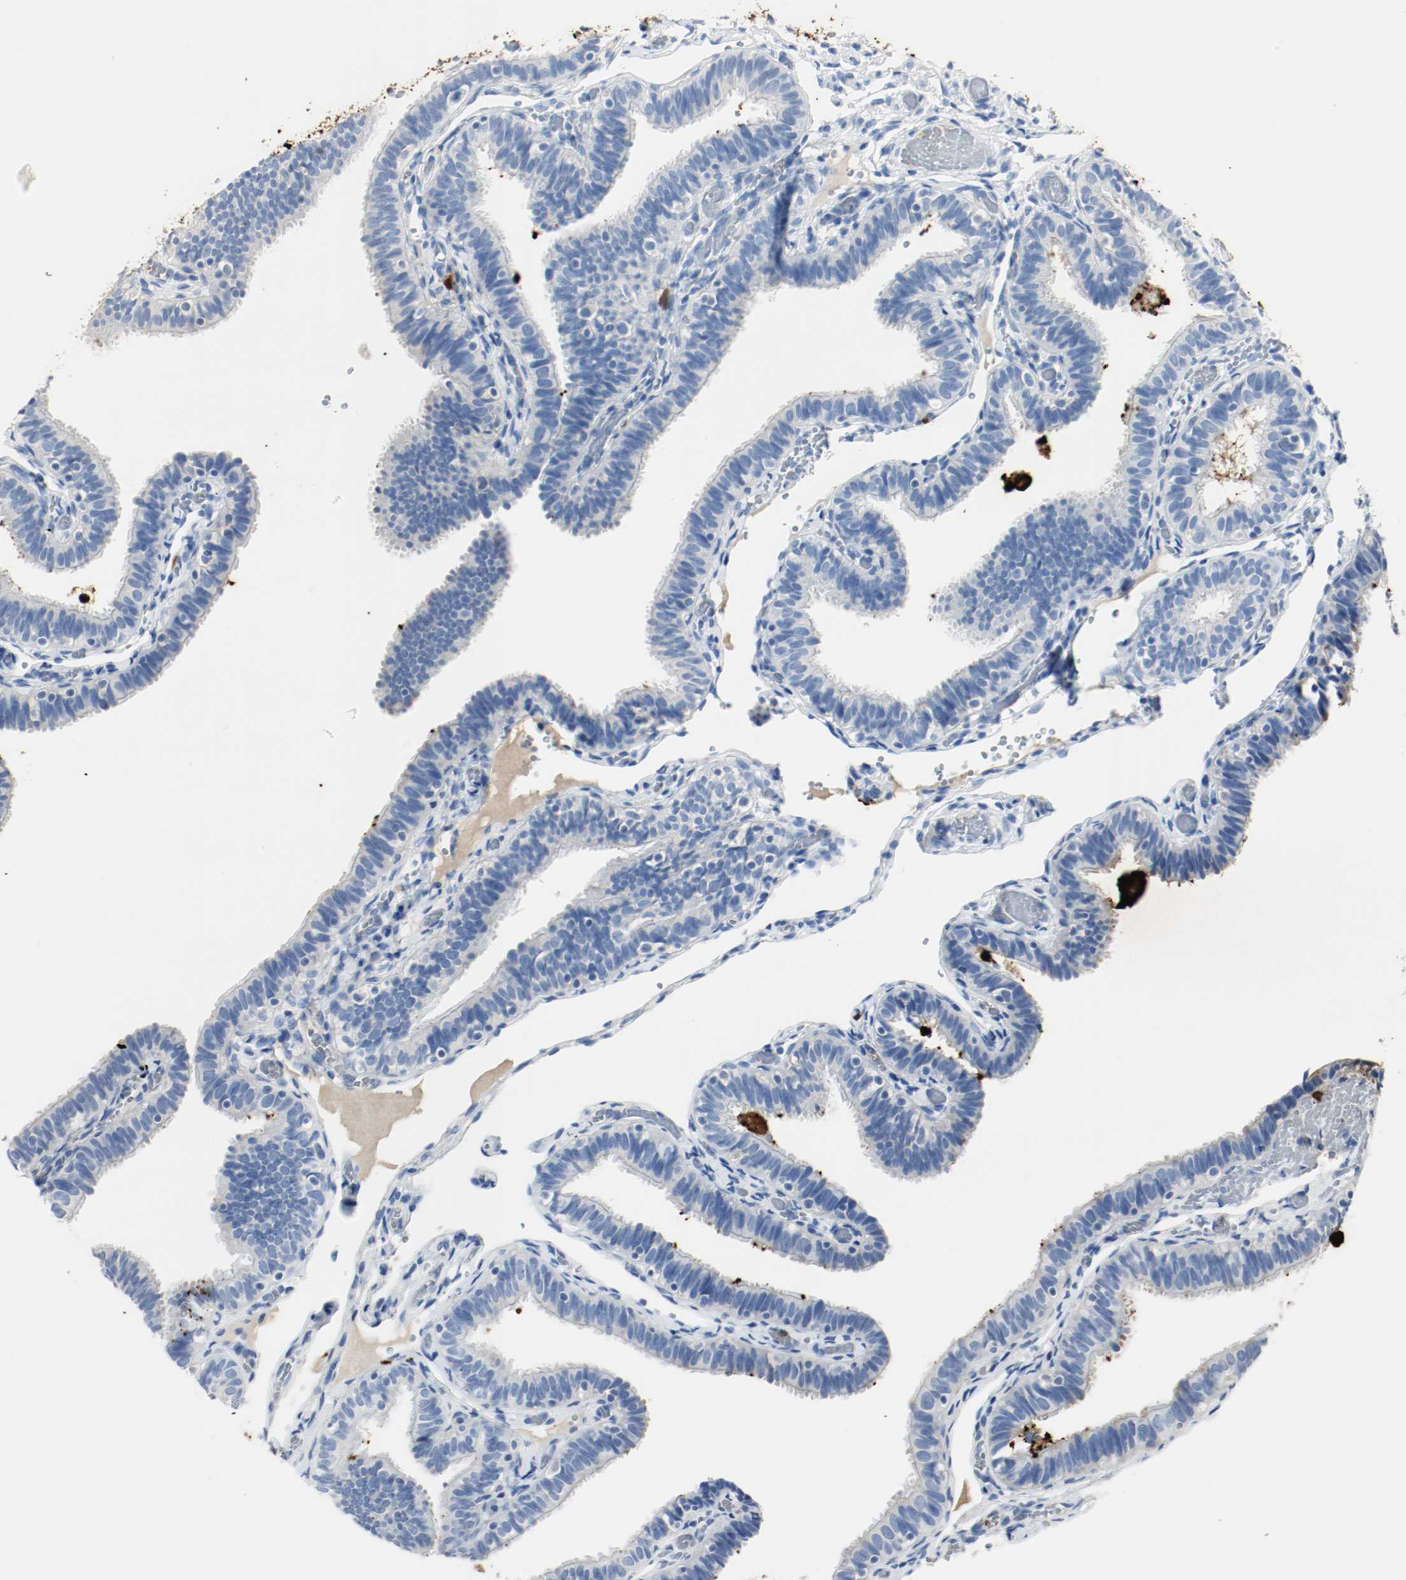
{"staining": {"intensity": "negative", "quantity": "none", "location": "none"}, "tissue": "fallopian tube", "cell_type": "Glandular cells", "image_type": "normal", "snomed": [{"axis": "morphology", "description": "Normal tissue, NOS"}, {"axis": "topography", "description": "Fallopian tube"}], "caption": "Protein analysis of unremarkable fallopian tube demonstrates no significant expression in glandular cells. (DAB IHC visualized using brightfield microscopy, high magnification).", "gene": "S100A9", "patient": {"sex": "female", "age": 46}}